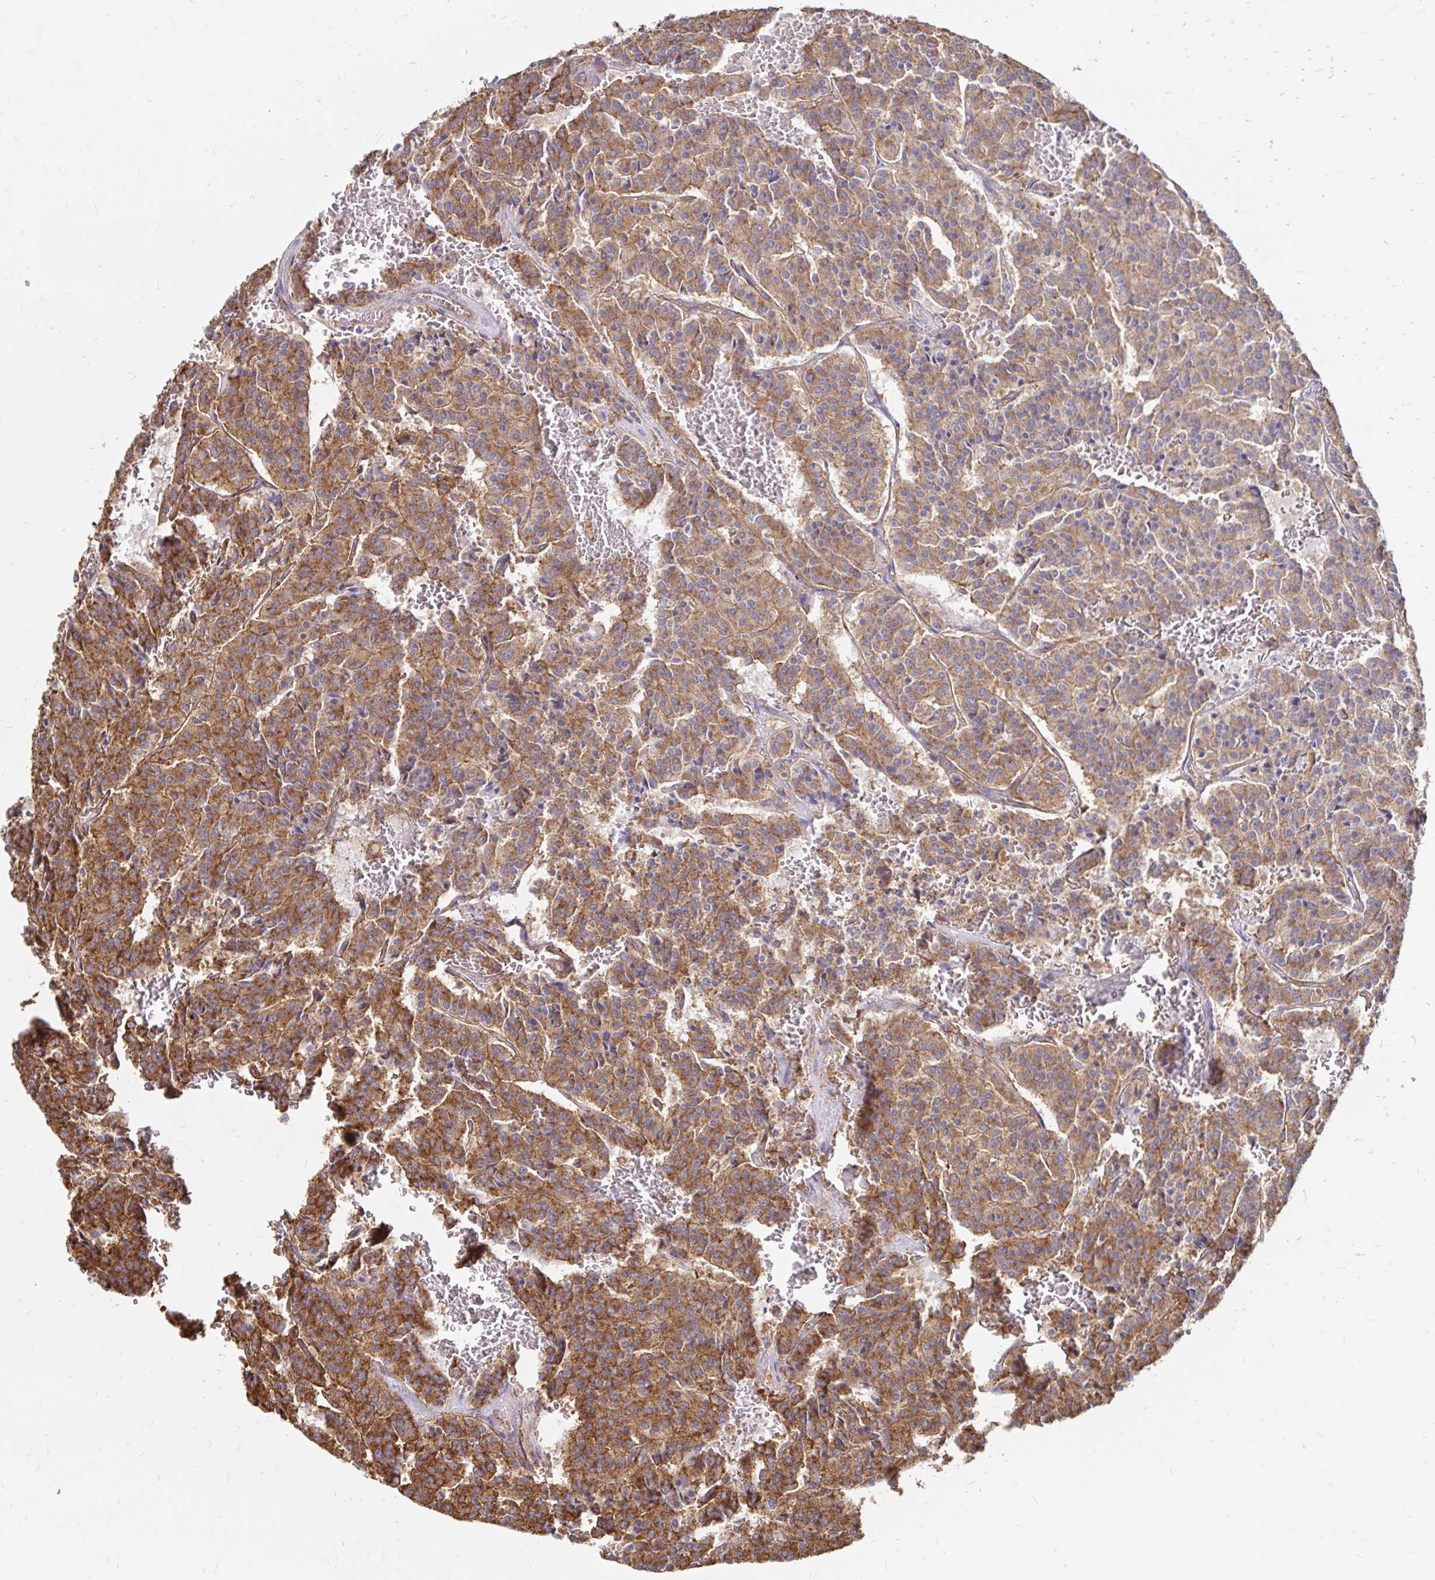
{"staining": {"intensity": "moderate", "quantity": ">75%", "location": "cytoplasmic/membranous"}, "tissue": "carcinoid", "cell_type": "Tumor cells", "image_type": "cancer", "snomed": [{"axis": "morphology", "description": "Carcinoid, malignant, NOS"}, {"axis": "topography", "description": "Lung"}], "caption": "High-power microscopy captured an immunohistochemistry (IHC) histopathology image of carcinoid, revealing moderate cytoplasmic/membranous positivity in approximately >75% of tumor cells.", "gene": "CLTC", "patient": {"sex": "male", "age": 70}}